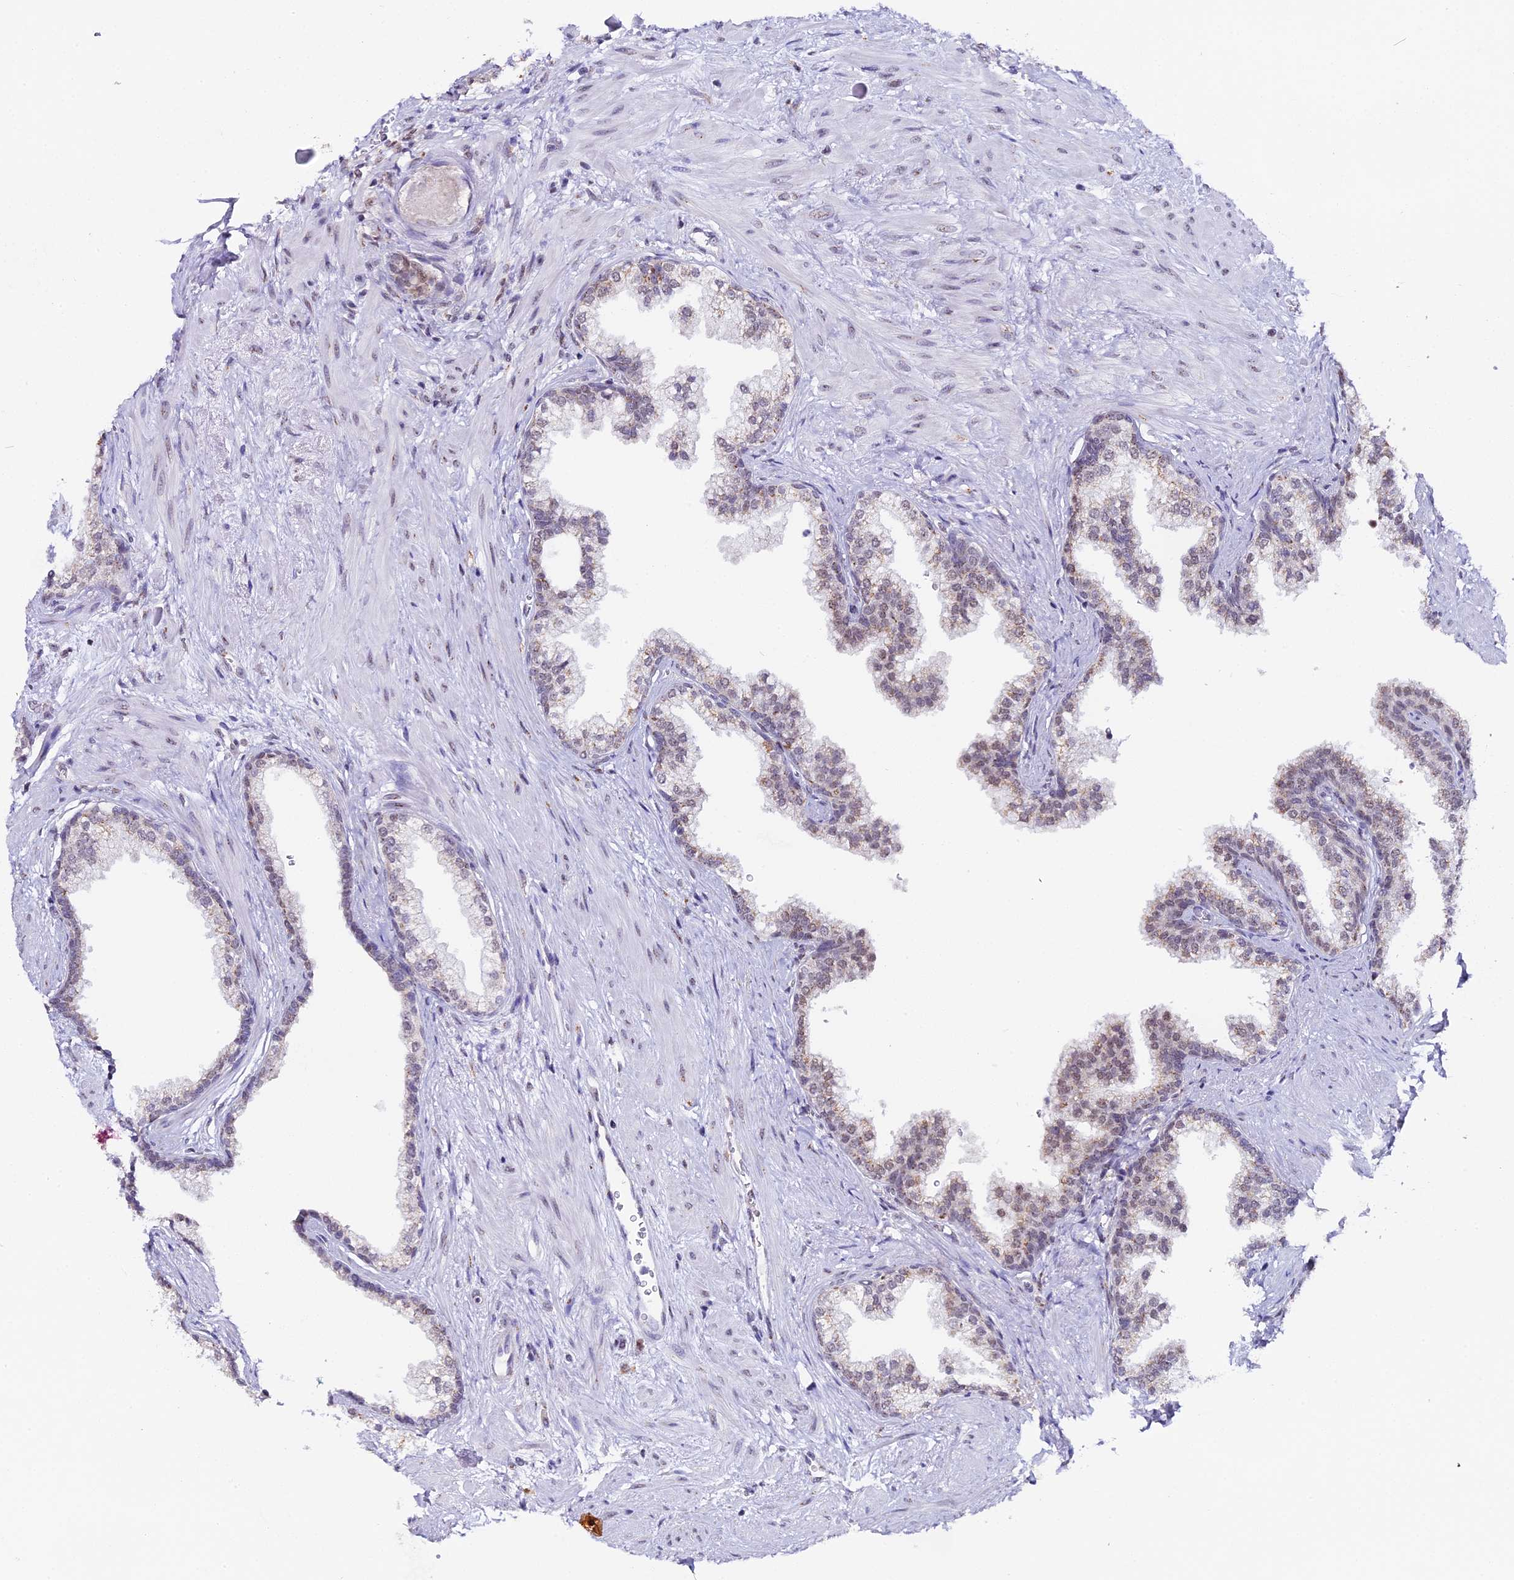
{"staining": {"intensity": "weak", "quantity": "<25%", "location": "cytoplasmic/membranous,nuclear"}, "tissue": "prostate", "cell_type": "Glandular cells", "image_type": "normal", "snomed": [{"axis": "morphology", "description": "Normal tissue, NOS"}, {"axis": "topography", "description": "Prostate"}], "caption": "This micrograph is of benign prostate stained with immunohistochemistry (IHC) to label a protein in brown with the nuclei are counter-stained blue. There is no expression in glandular cells.", "gene": "NCBP1", "patient": {"sex": "male", "age": 57}}